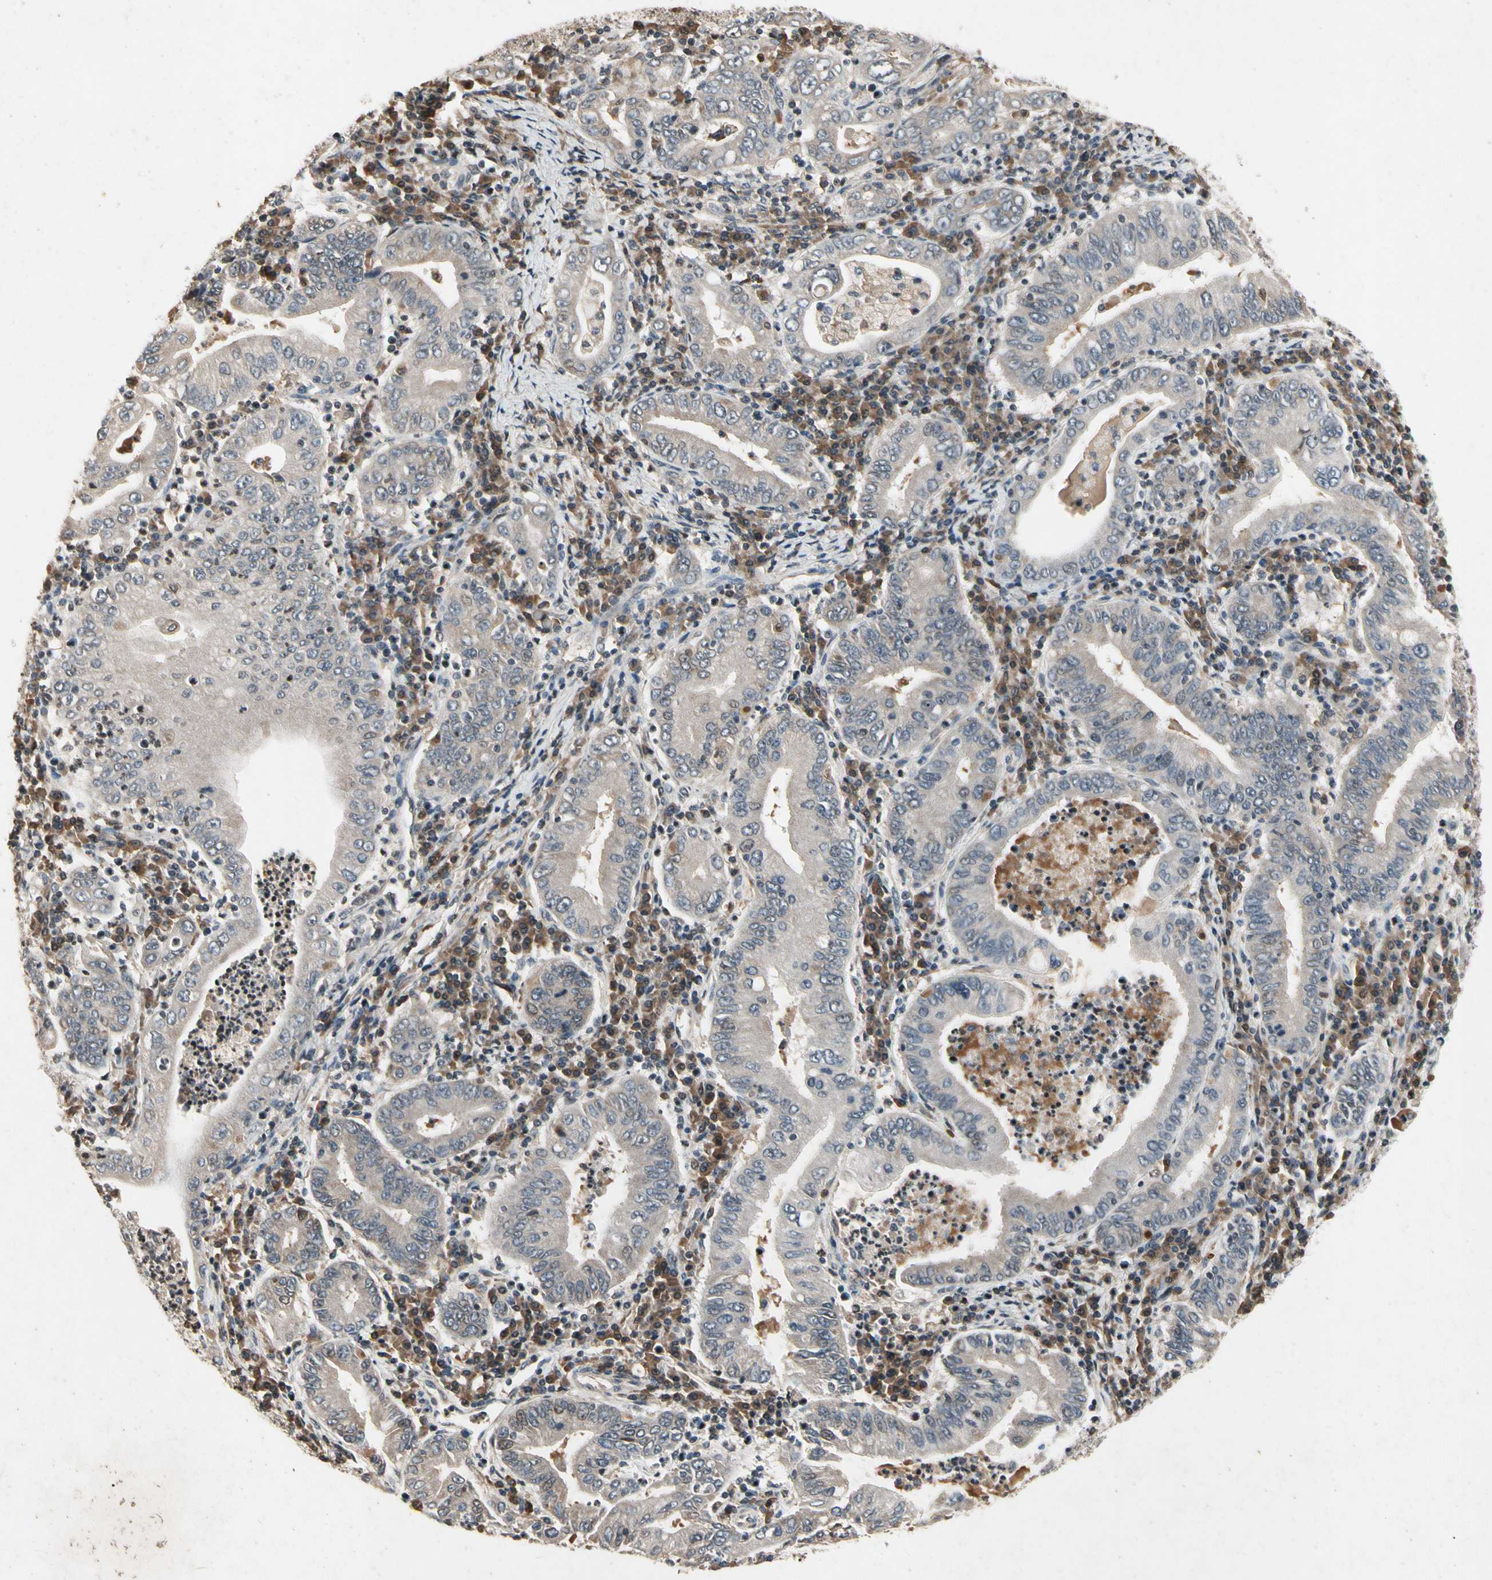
{"staining": {"intensity": "weak", "quantity": "25%-75%", "location": "cytoplasmic/membranous,nuclear"}, "tissue": "stomach cancer", "cell_type": "Tumor cells", "image_type": "cancer", "snomed": [{"axis": "morphology", "description": "Normal tissue, NOS"}, {"axis": "morphology", "description": "Adenocarcinoma, NOS"}, {"axis": "topography", "description": "Esophagus"}, {"axis": "topography", "description": "Stomach, upper"}, {"axis": "topography", "description": "Peripheral nerve tissue"}], "caption": "Immunohistochemistry (IHC) staining of stomach cancer, which exhibits low levels of weak cytoplasmic/membranous and nuclear expression in about 25%-75% of tumor cells indicating weak cytoplasmic/membranous and nuclear protein expression. The staining was performed using DAB (3,3'-diaminobenzidine) (brown) for protein detection and nuclei were counterstained in hematoxylin (blue).", "gene": "DPY19L3", "patient": {"sex": "male", "age": 62}}